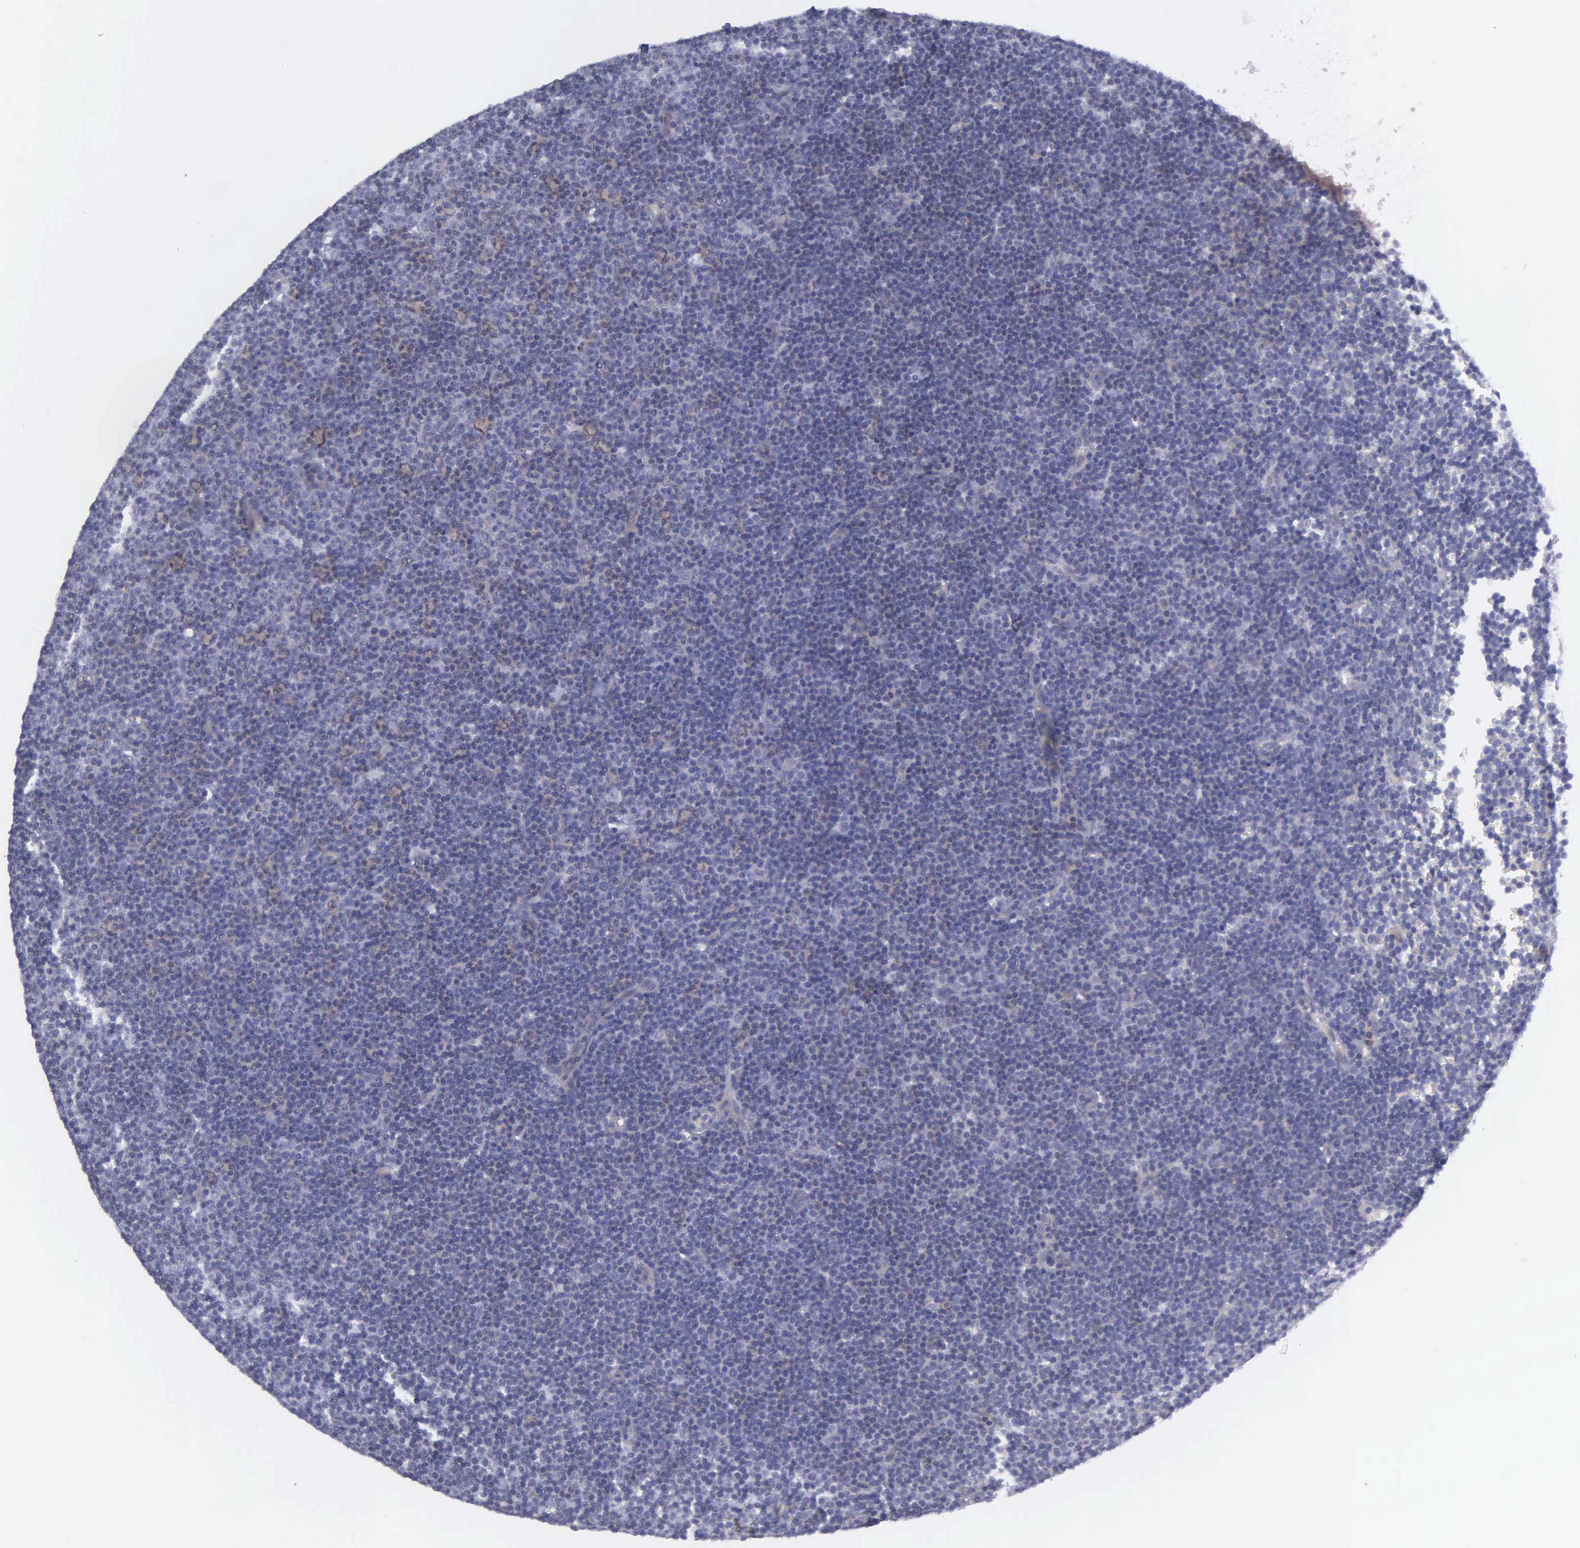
{"staining": {"intensity": "negative", "quantity": "none", "location": "none"}, "tissue": "lymphoma", "cell_type": "Tumor cells", "image_type": "cancer", "snomed": [{"axis": "morphology", "description": "Malignant lymphoma, non-Hodgkin's type, Low grade"}, {"axis": "topography", "description": "Lymph node"}], "caption": "DAB (3,3'-diaminobenzidine) immunohistochemical staining of malignant lymphoma, non-Hodgkin's type (low-grade) shows no significant expression in tumor cells.", "gene": "RTL10", "patient": {"sex": "male", "age": 57}}